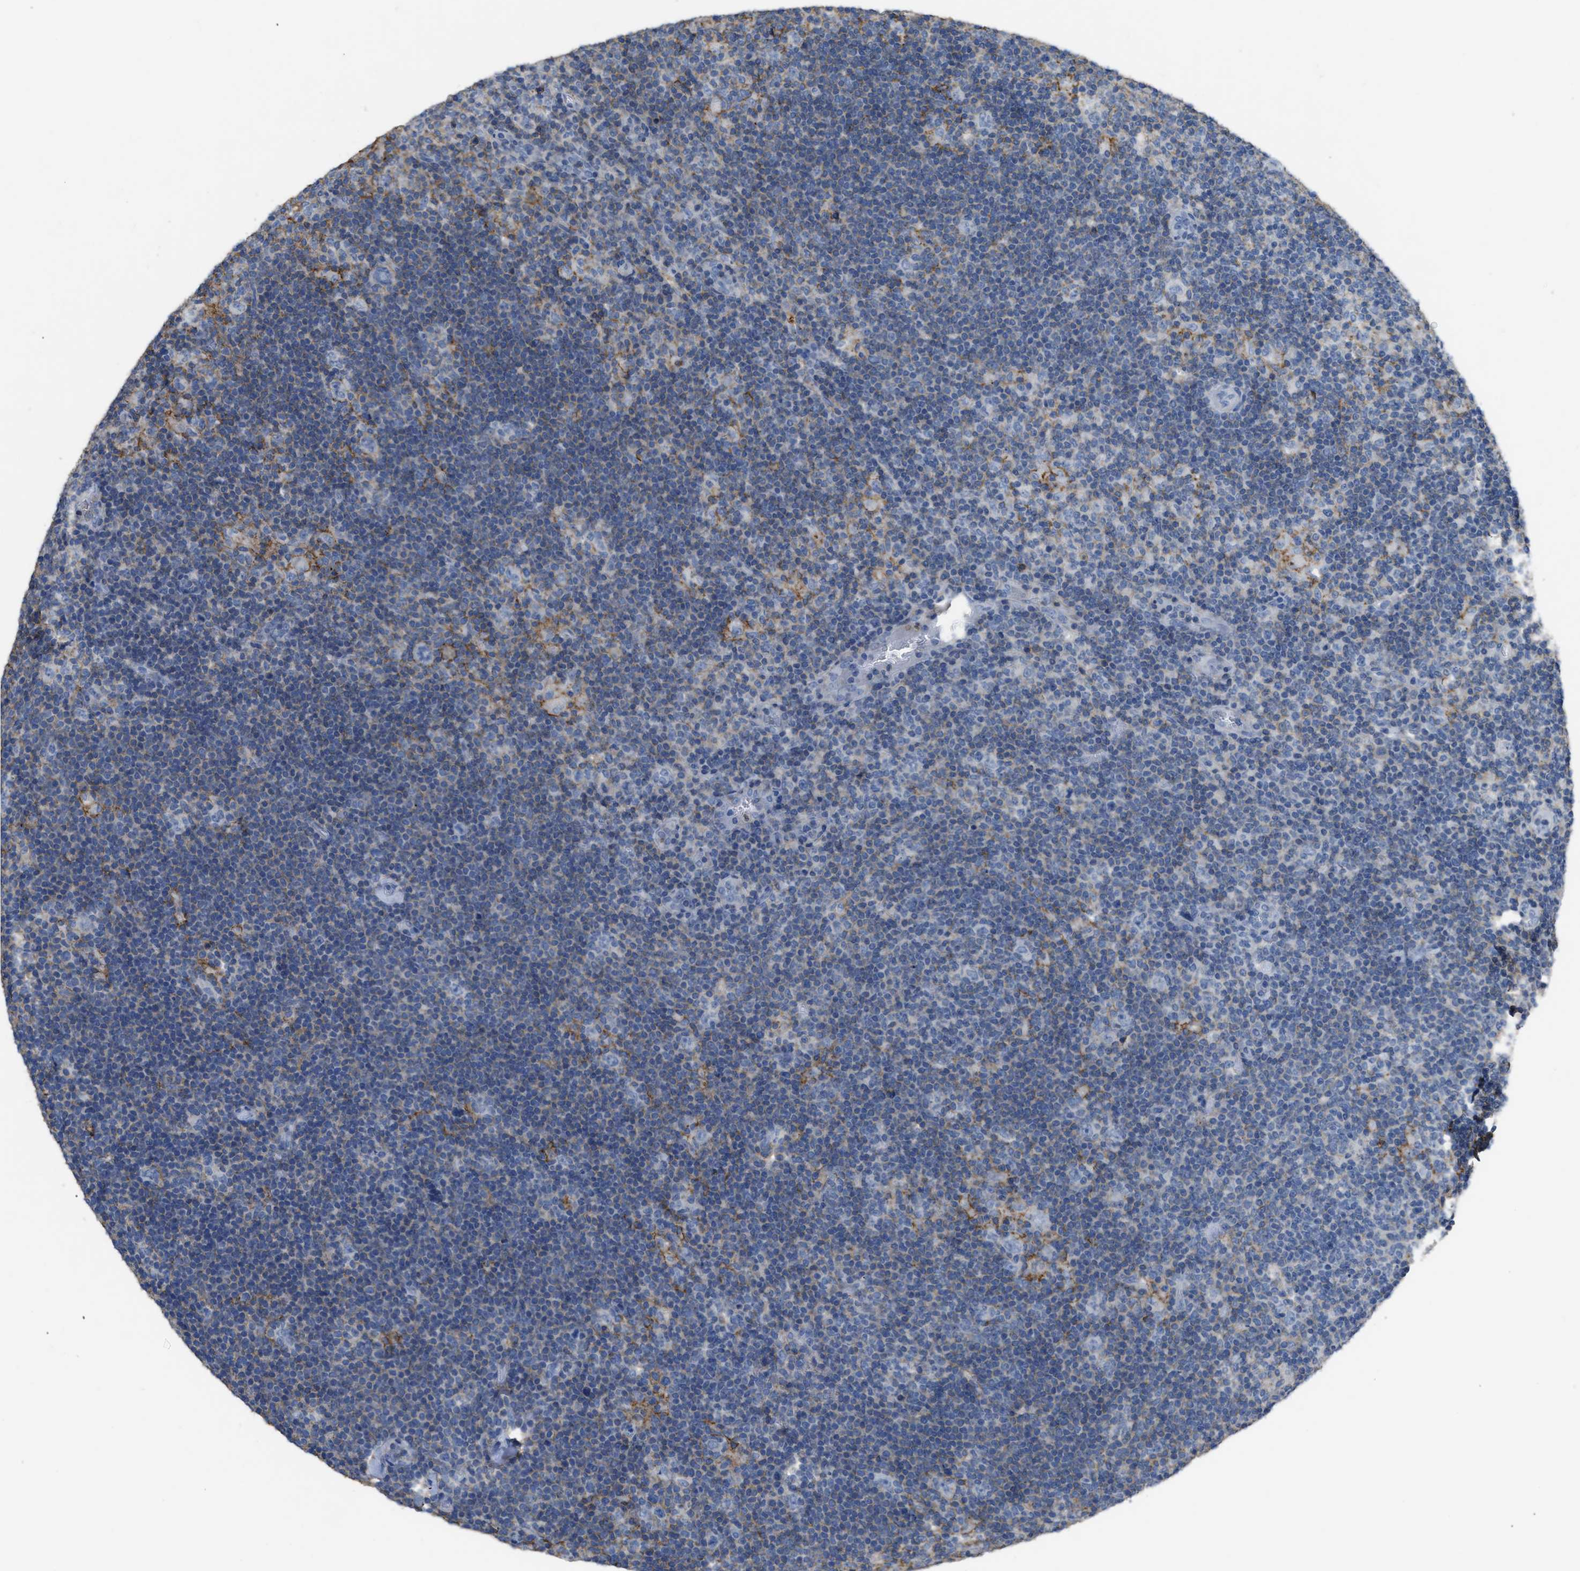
{"staining": {"intensity": "negative", "quantity": "none", "location": "none"}, "tissue": "lymphoma", "cell_type": "Tumor cells", "image_type": "cancer", "snomed": [{"axis": "morphology", "description": "Hodgkin's disease, NOS"}, {"axis": "topography", "description": "Lymph node"}], "caption": "Immunohistochemical staining of human Hodgkin's disease displays no significant positivity in tumor cells.", "gene": "OR51E1", "patient": {"sex": "female", "age": 57}}